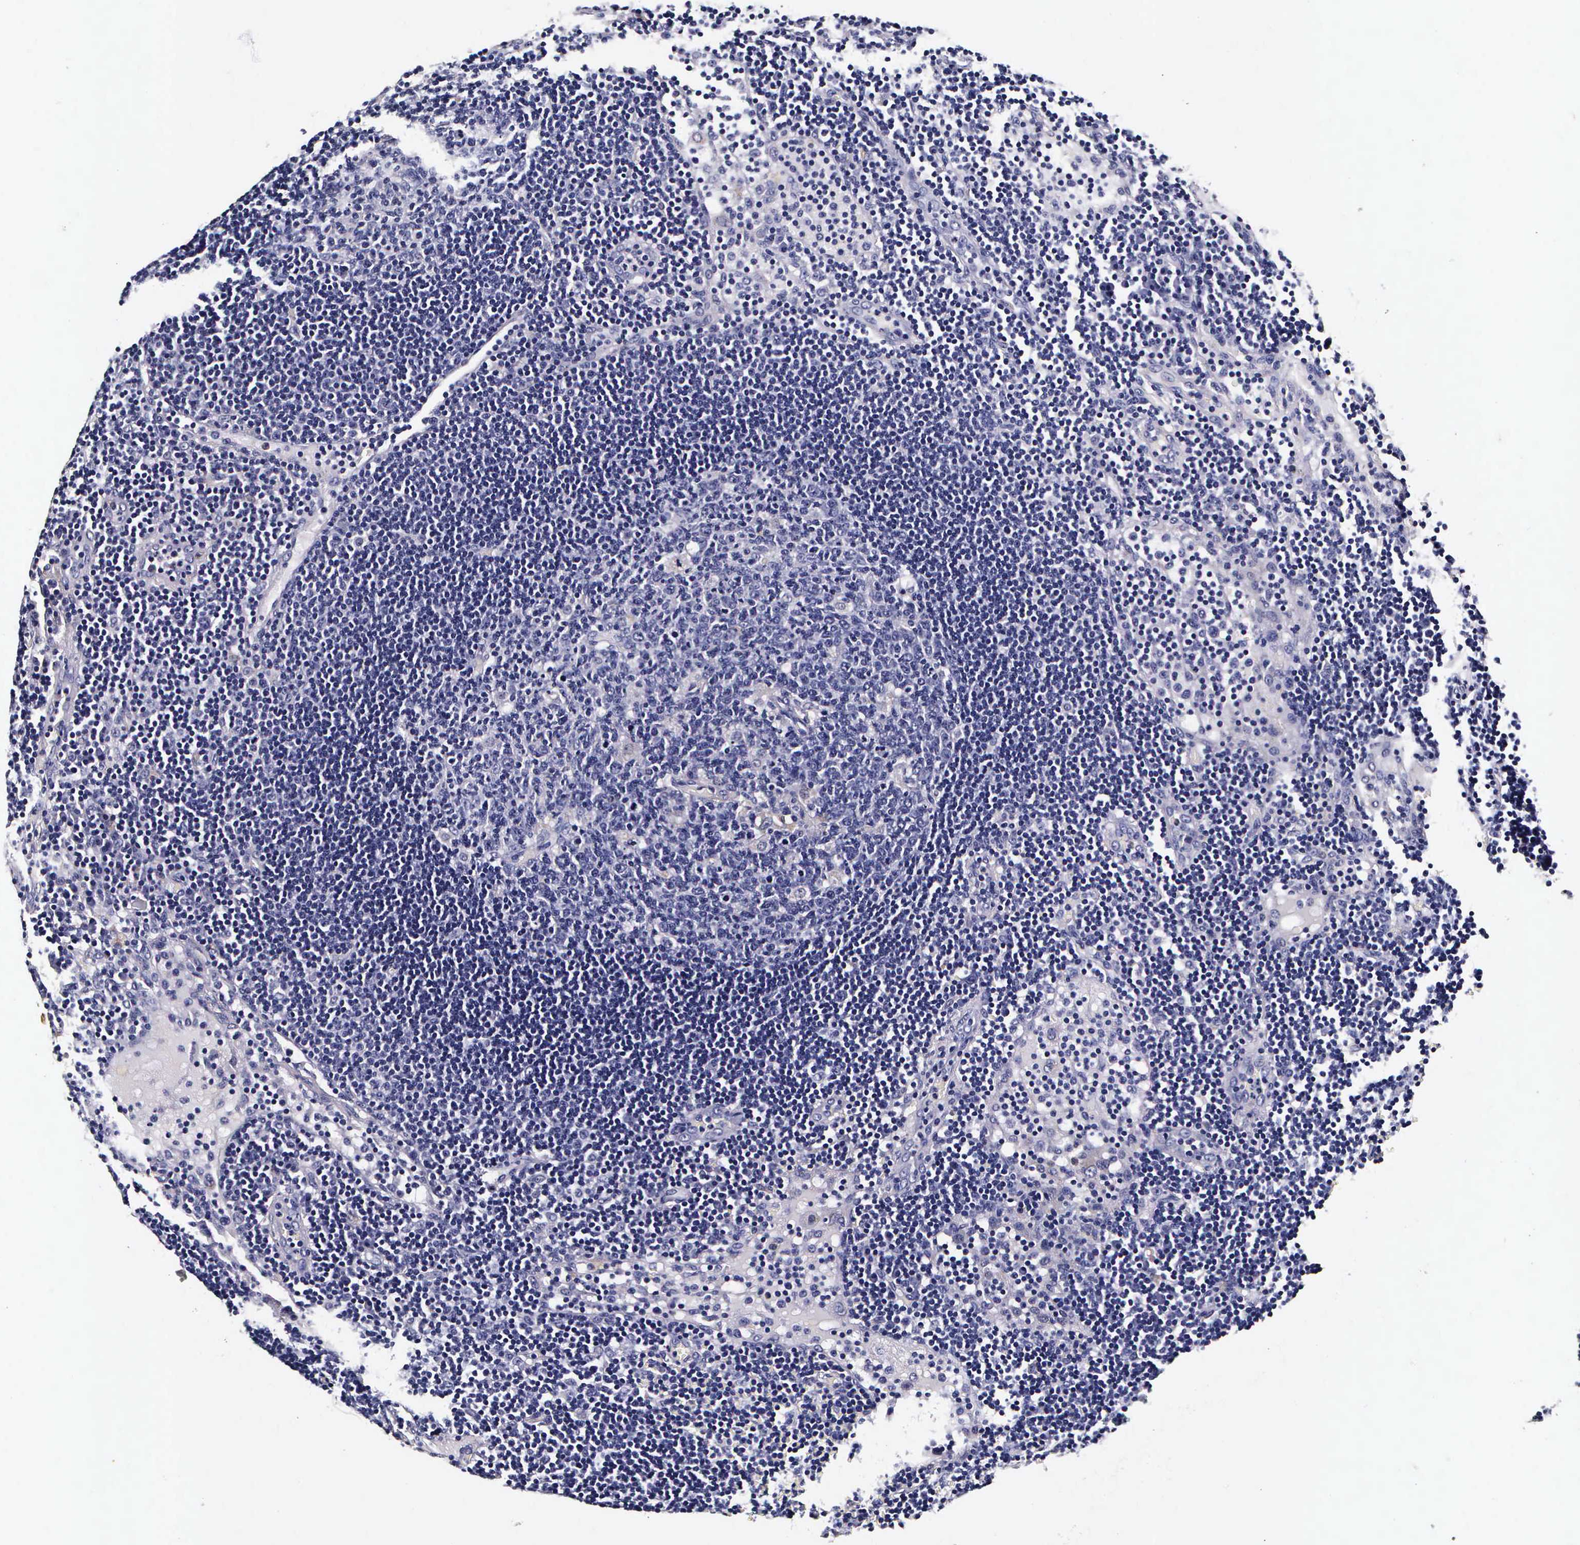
{"staining": {"intensity": "weak", "quantity": "<25%", "location": "cytoplasmic/membranous"}, "tissue": "lymph node", "cell_type": "Germinal center cells", "image_type": "normal", "snomed": [{"axis": "morphology", "description": "Normal tissue, NOS"}, {"axis": "topography", "description": "Lymph node"}], "caption": "An IHC photomicrograph of unremarkable lymph node is shown. There is no staining in germinal center cells of lymph node.", "gene": "CTSB", "patient": {"sex": "male", "age": 54}}